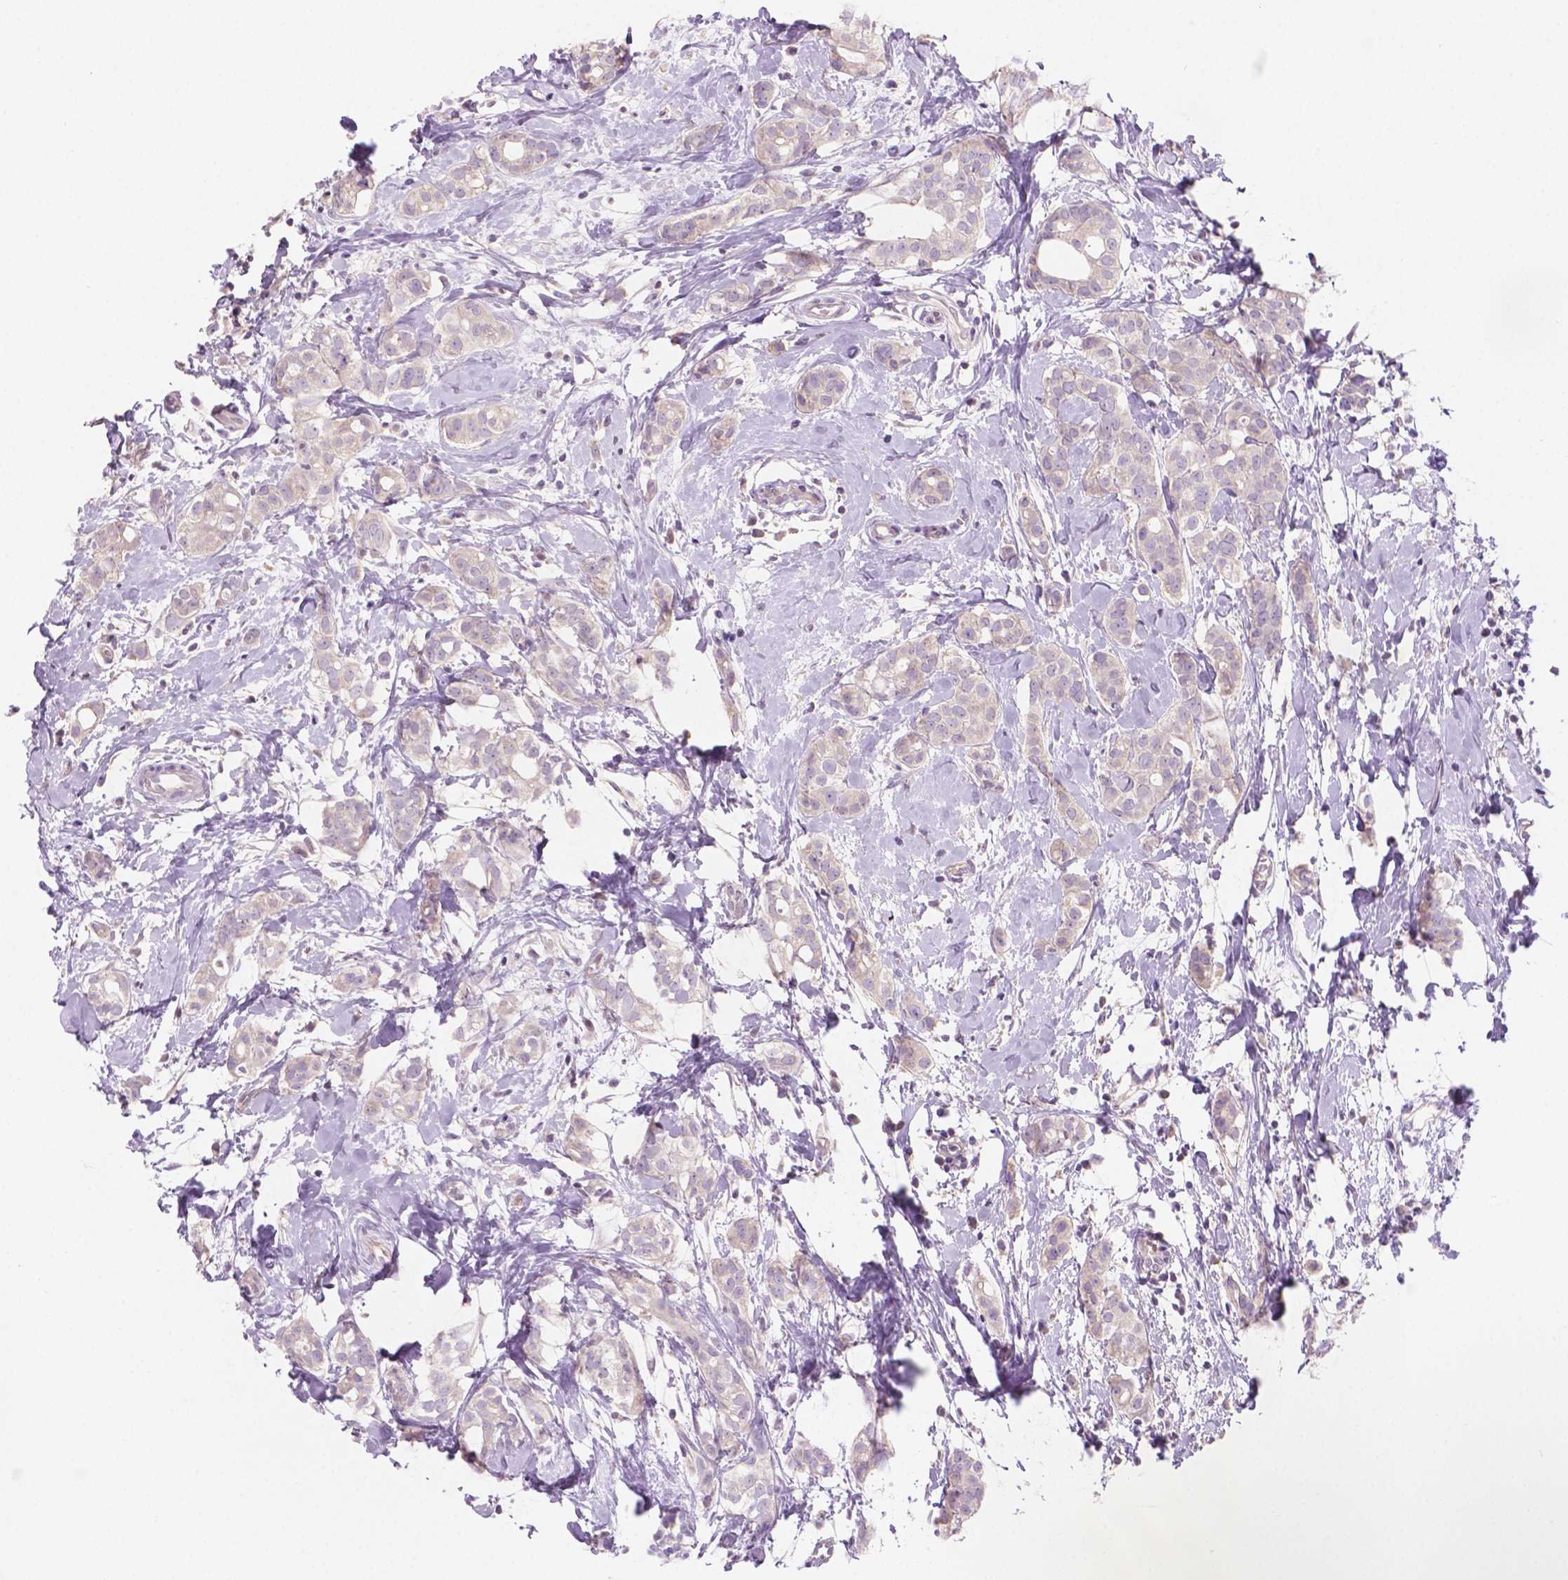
{"staining": {"intensity": "negative", "quantity": "none", "location": "none"}, "tissue": "breast cancer", "cell_type": "Tumor cells", "image_type": "cancer", "snomed": [{"axis": "morphology", "description": "Duct carcinoma"}, {"axis": "topography", "description": "Breast"}], "caption": "A photomicrograph of breast cancer (intraductal carcinoma) stained for a protein shows no brown staining in tumor cells.", "gene": "SBSN", "patient": {"sex": "female", "age": 40}}